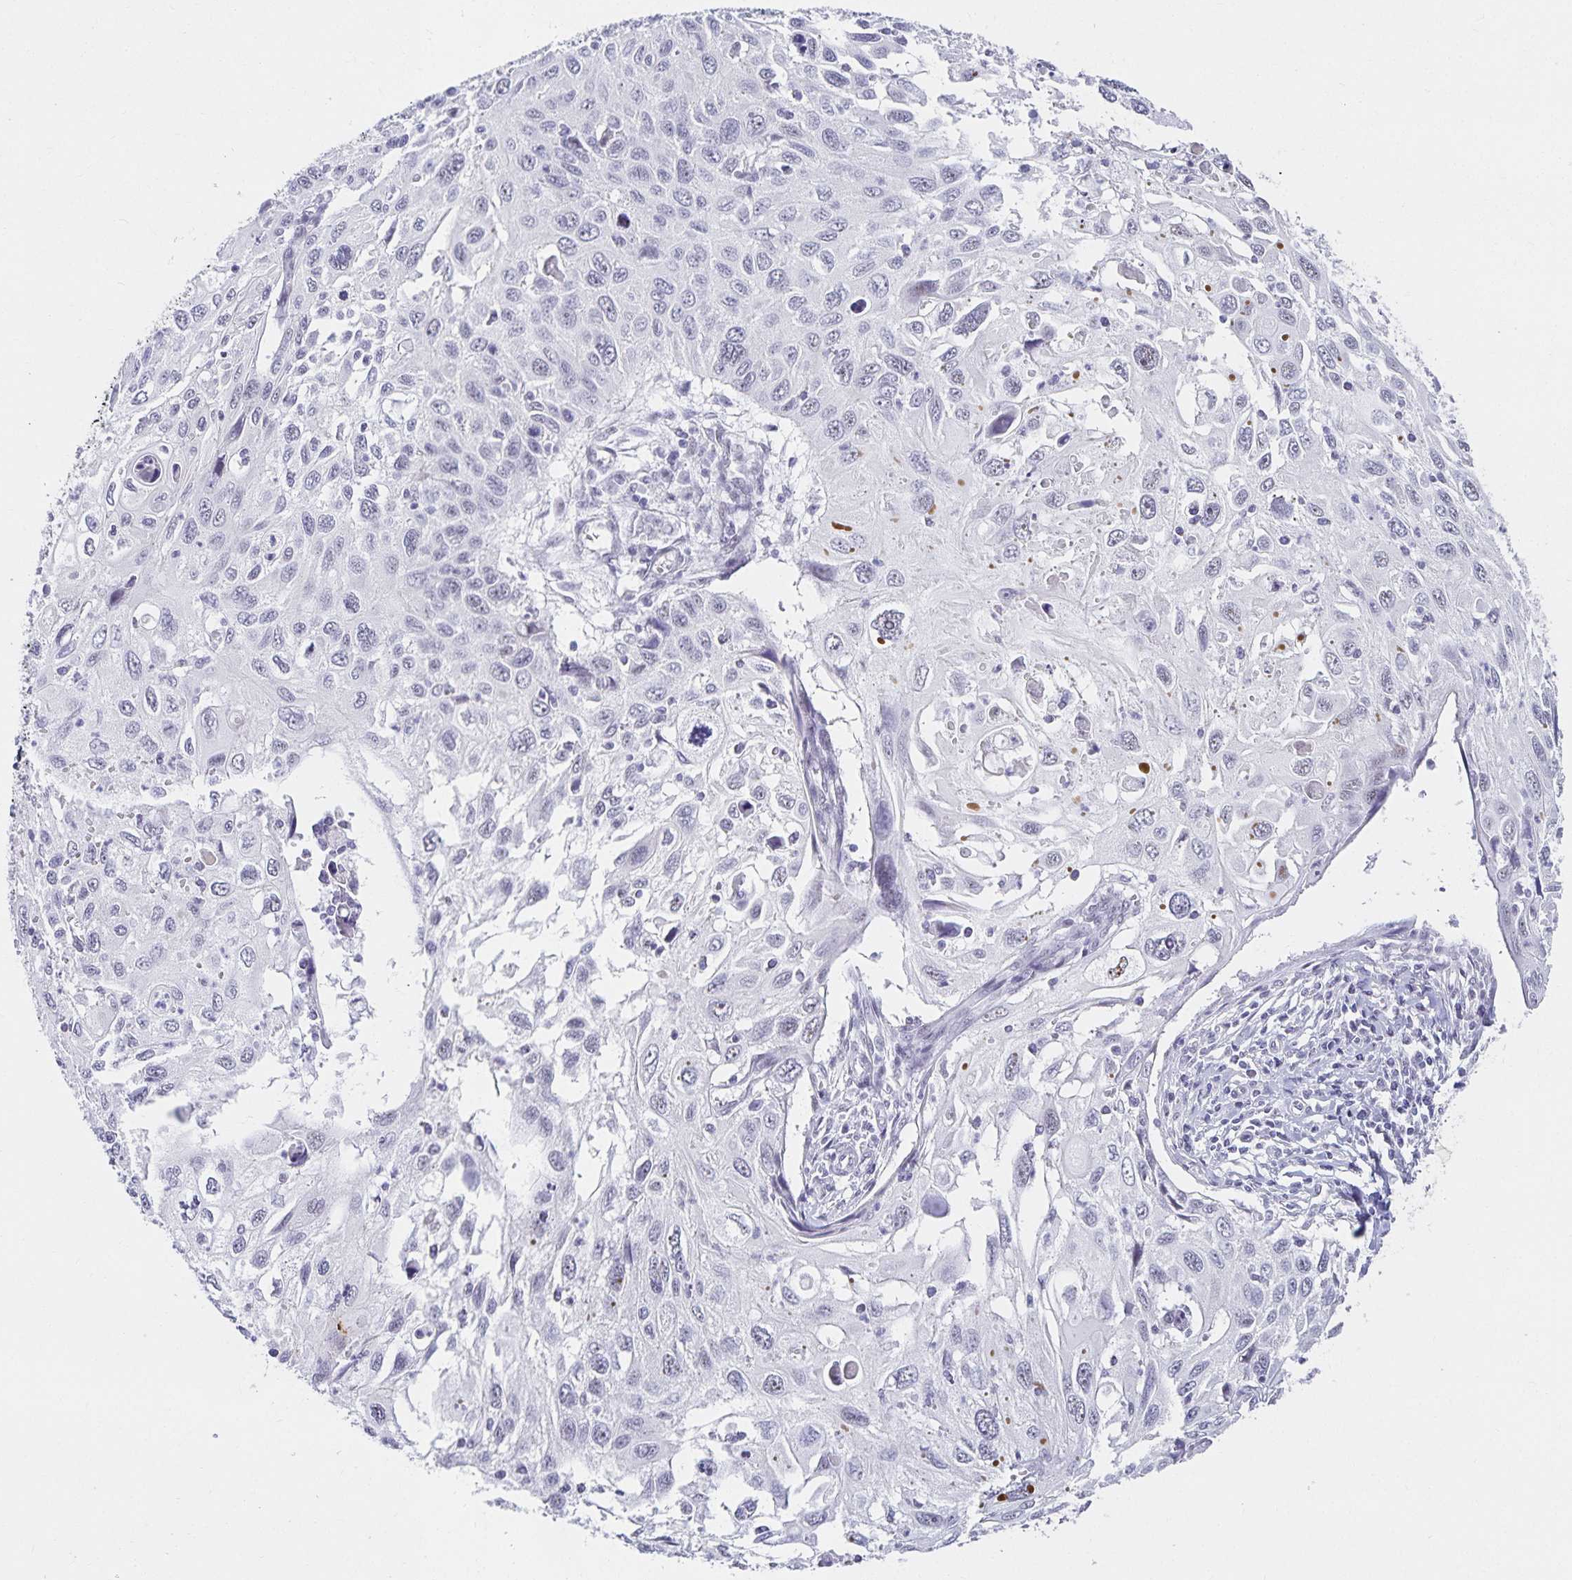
{"staining": {"intensity": "negative", "quantity": "none", "location": "none"}, "tissue": "cervical cancer", "cell_type": "Tumor cells", "image_type": "cancer", "snomed": [{"axis": "morphology", "description": "Squamous cell carcinoma, NOS"}, {"axis": "topography", "description": "Cervix"}], "caption": "This histopathology image is of cervical cancer stained with immunohistochemistry (IHC) to label a protein in brown with the nuclei are counter-stained blue. There is no staining in tumor cells.", "gene": "C20orf85", "patient": {"sex": "female", "age": 70}}